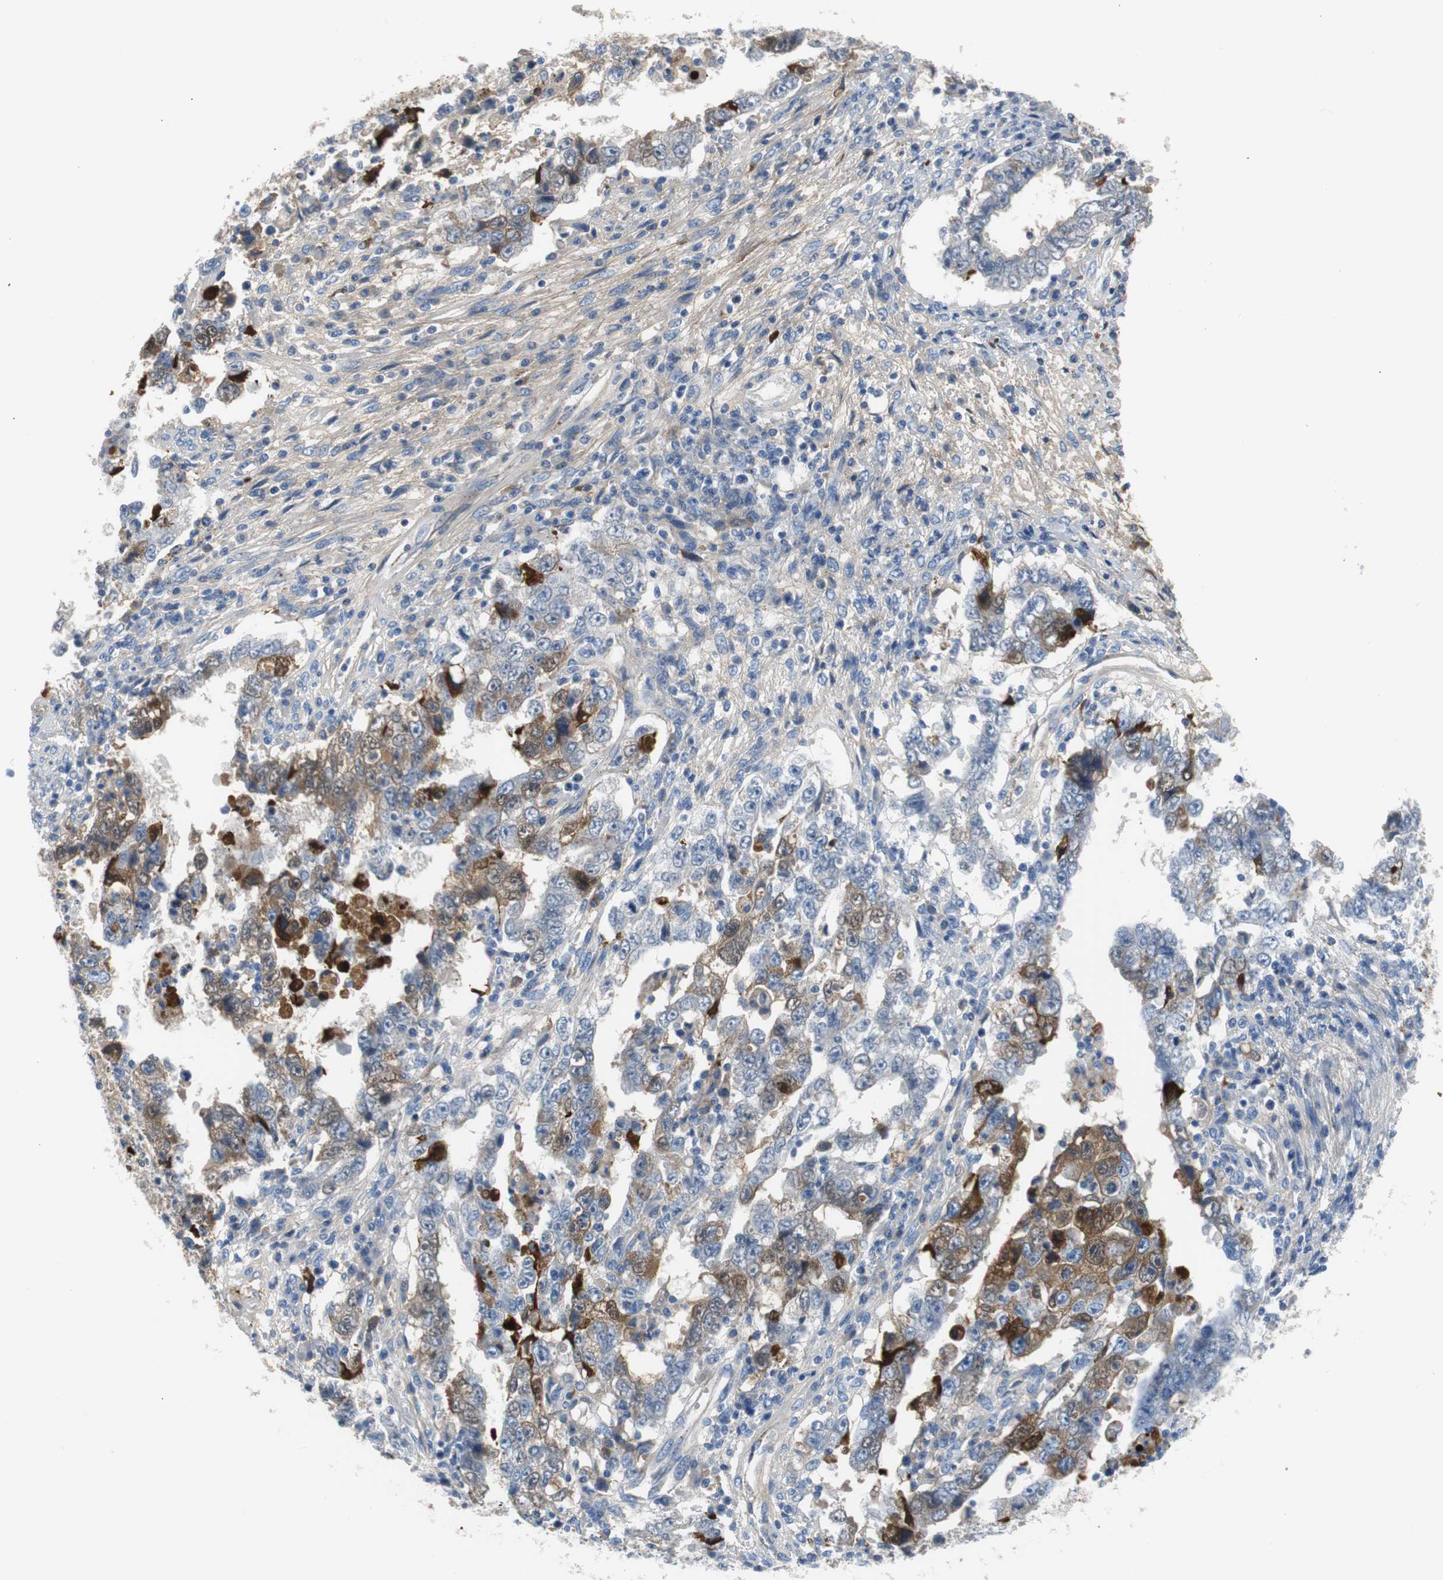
{"staining": {"intensity": "strong", "quantity": "25%-75%", "location": "cytoplasmic/membranous"}, "tissue": "testis cancer", "cell_type": "Tumor cells", "image_type": "cancer", "snomed": [{"axis": "morphology", "description": "Carcinoma, Embryonal, NOS"}, {"axis": "topography", "description": "Testis"}], "caption": "A histopathology image showing strong cytoplasmic/membranous expression in about 25%-75% of tumor cells in testis cancer, as visualized by brown immunohistochemical staining.", "gene": "APCS", "patient": {"sex": "male", "age": 26}}